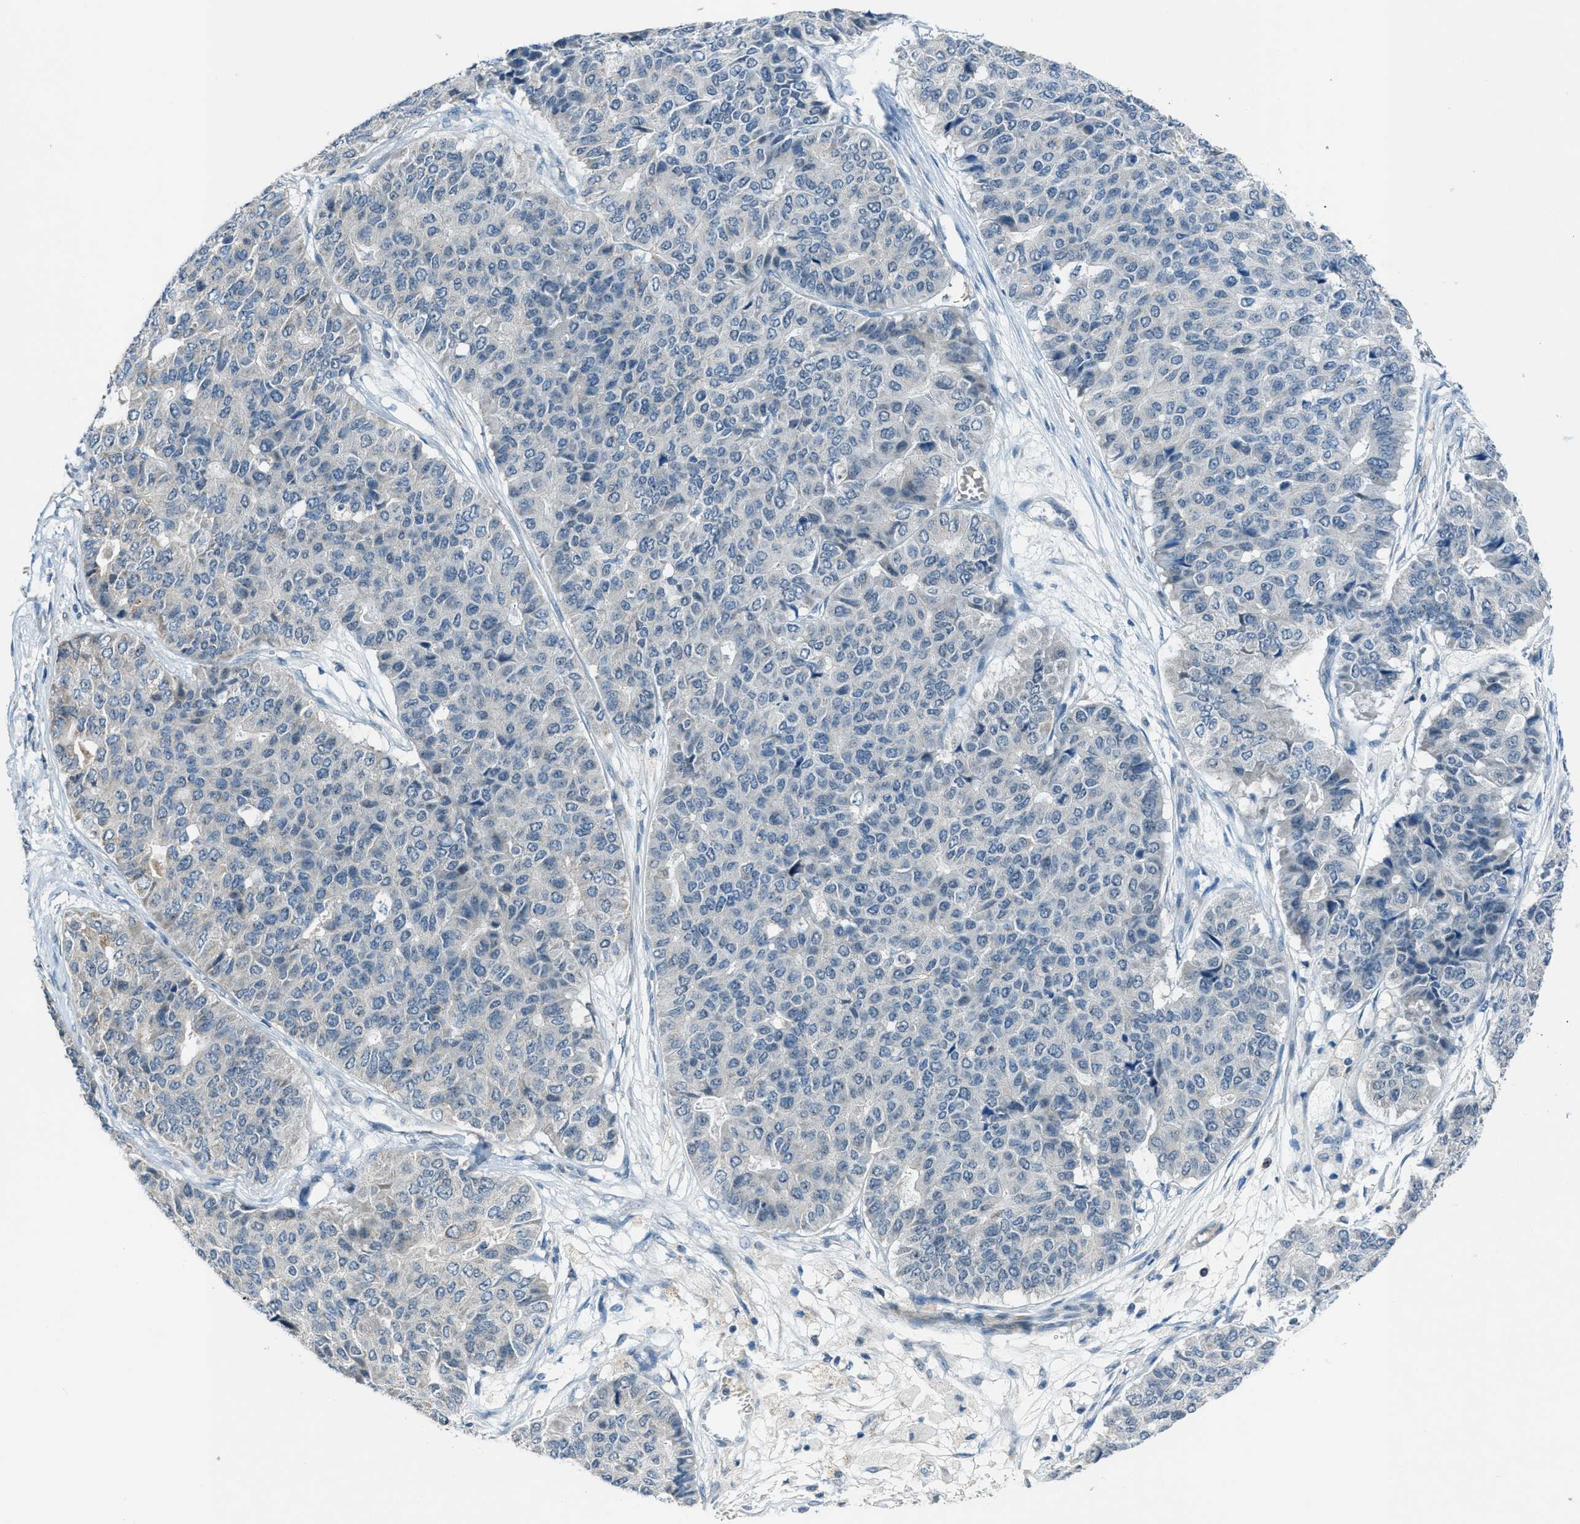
{"staining": {"intensity": "negative", "quantity": "none", "location": "none"}, "tissue": "pancreatic cancer", "cell_type": "Tumor cells", "image_type": "cancer", "snomed": [{"axis": "morphology", "description": "Adenocarcinoma, NOS"}, {"axis": "topography", "description": "Pancreas"}], "caption": "IHC histopathology image of pancreatic cancer (adenocarcinoma) stained for a protein (brown), which exhibits no expression in tumor cells.", "gene": "CDON", "patient": {"sex": "male", "age": 50}}